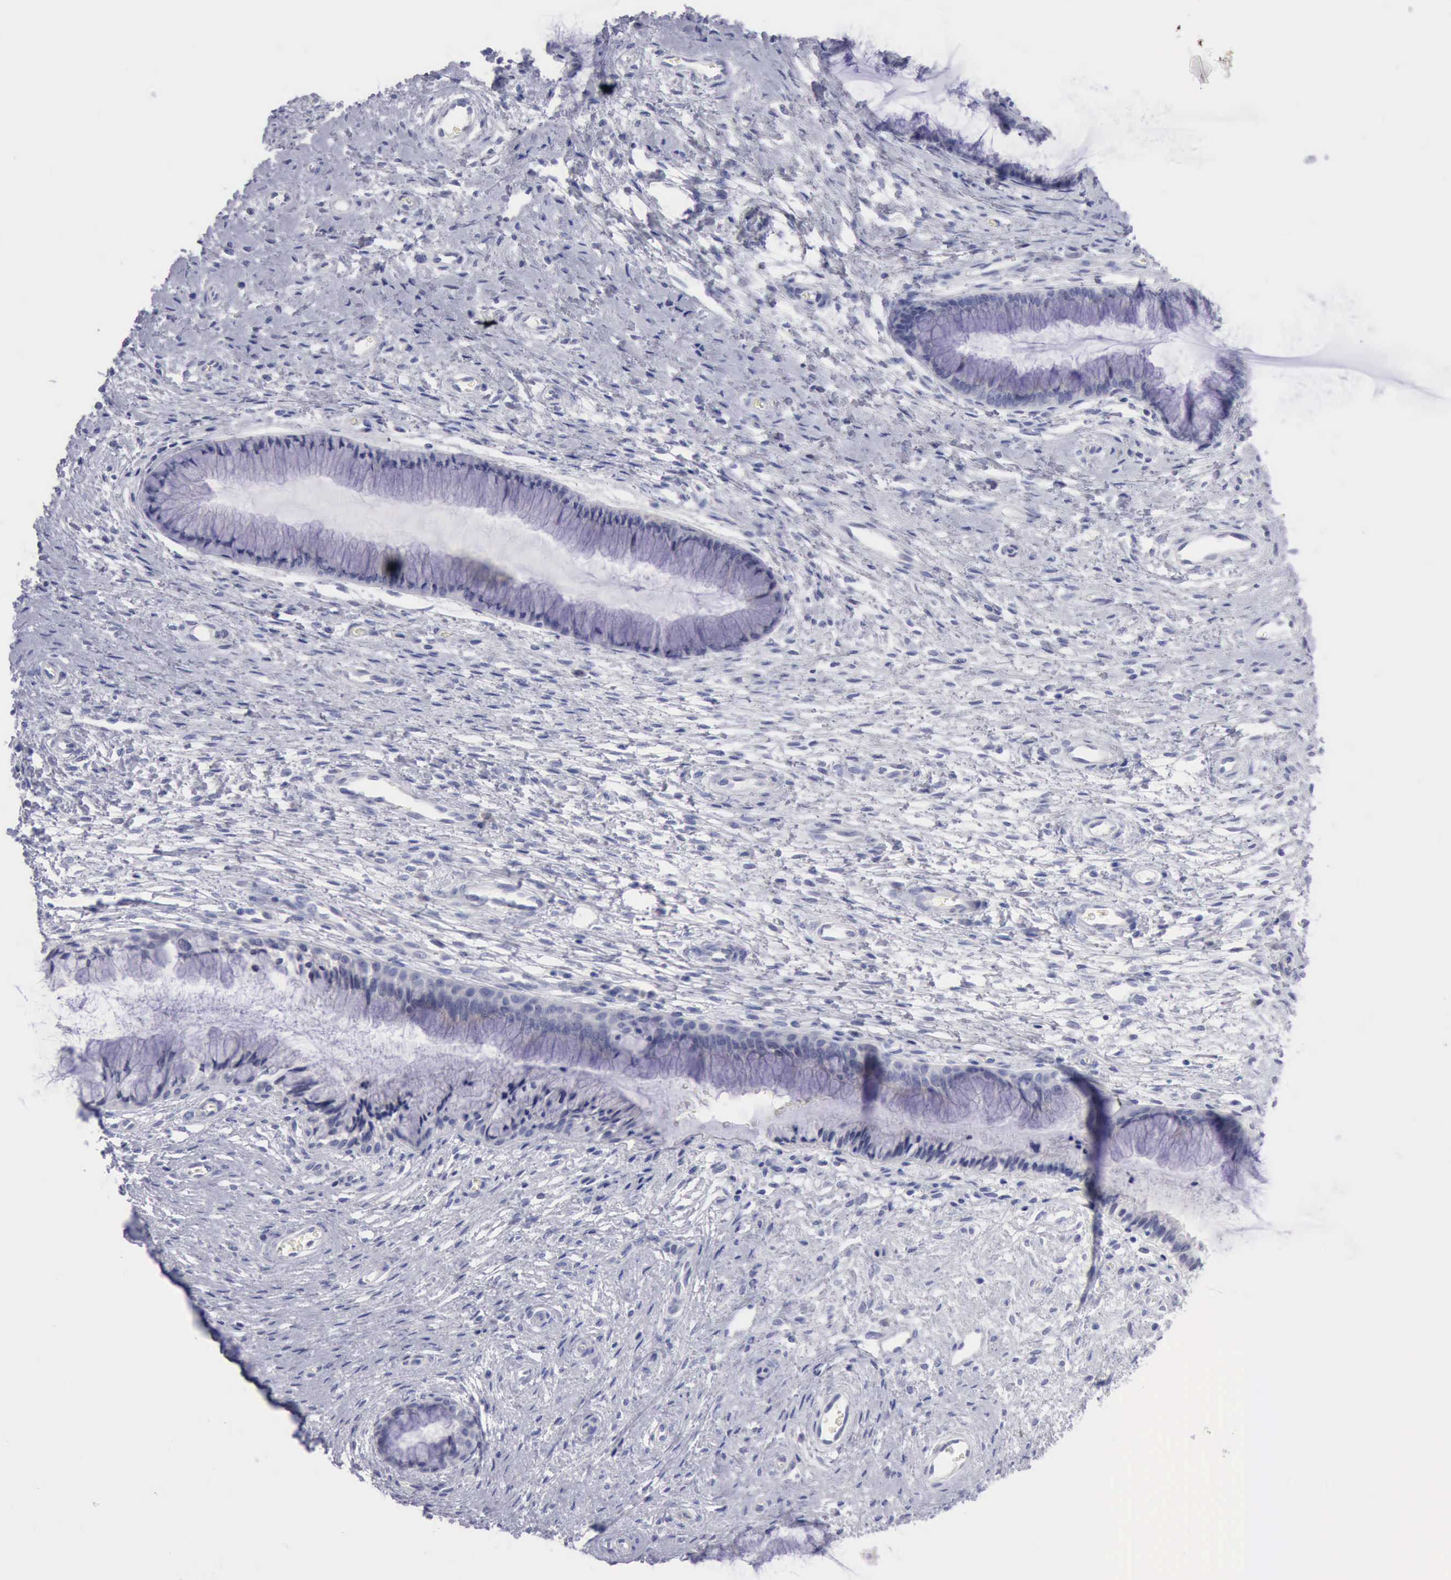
{"staining": {"intensity": "negative", "quantity": "none", "location": "none"}, "tissue": "cervix", "cell_type": "Glandular cells", "image_type": "normal", "snomed": [{"axis": "morphology", "description": "Normal tissue, NOS"}, {"axis": "topography", "description": "Cervix"}], "caption": "A high-resolution micrograph shows immunohistochemistry (IHC) staining of benign cervix, which demonstrates no significant positivity in glandular cells. (DAB immunohistochemistry (IHC), high magnification).", "gene": "ANGEL1", "patient": {"sex": "female", "age": 27}}